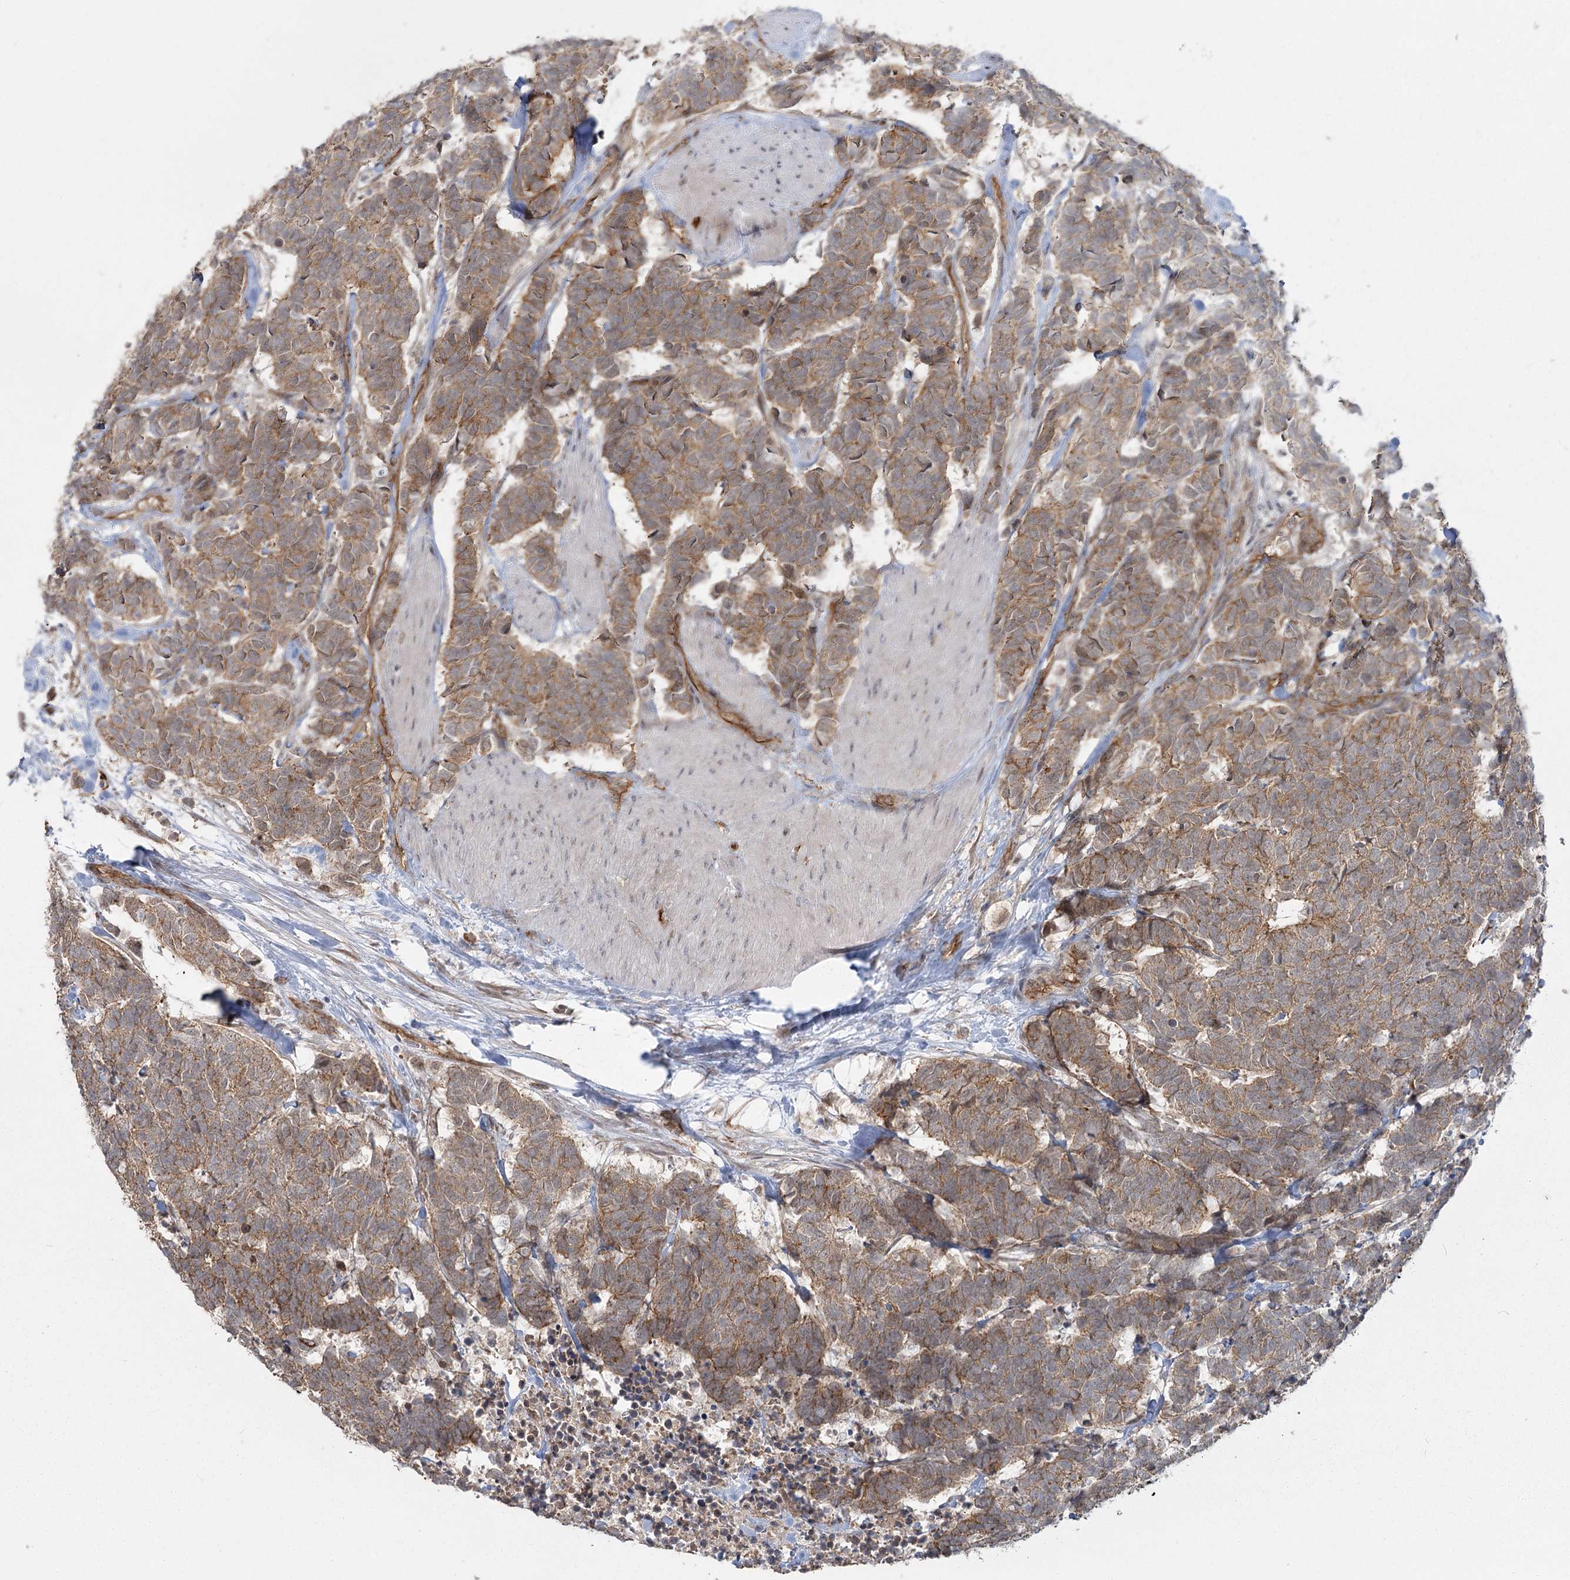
{"staining": {"intensity": "moderate", "quantity": ">75%", "location": "cytoplasmic/membranous"}, "tissue": "carcinoid", "cell_type": "Tumor cells", "image_type": "cancer", "snomed": [{"axis": "morphology", "description": "Carcinoma, NOS"}, {"axis": "morphology", "description": "Carcinoid, malignant, NOS"}, {"axis": "topography", "description": "Urinary bladder"}], "caption": "Tumor cells demonstrate medium levels of moderate cytoplasmic/membranous staining in approximately >75% of cells in human carcinoma. (DAB IHC with brightfield microscopy, high magnification).", "gene": "RPP14", "patient": {"sex": "male", "age": 57}}